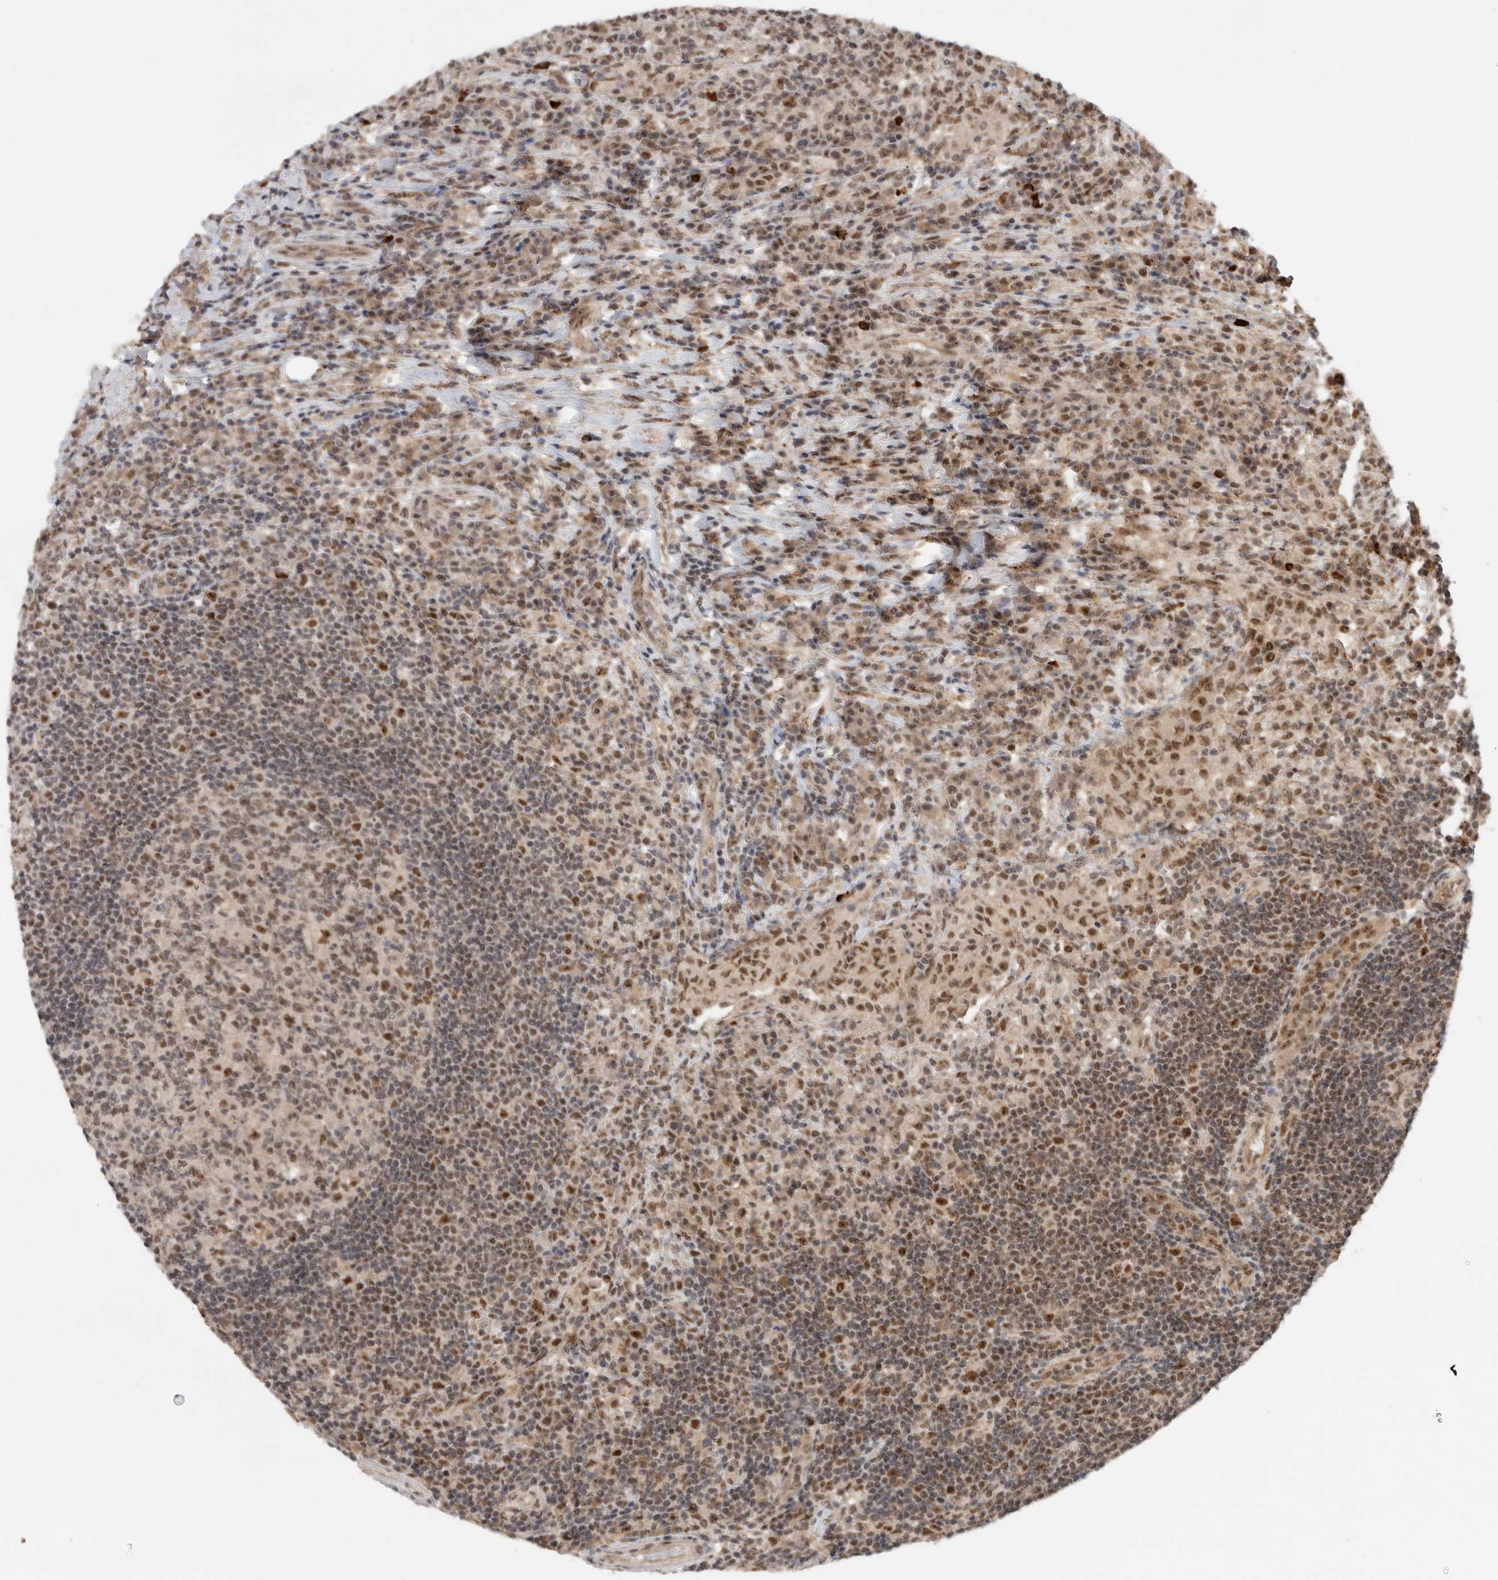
{"staining": {"intensity": "moderate", "quantity": ">75%", "location": "cytoplasmic/membranous,nuclear"}, "tissue": "lymph node", "cell_type": "Germinal center cells", "image_type": "normal", "snomed": [{"axis": "morphology", "description": "Normal tissue, NOS"}, {"axis": "topography", "description": "Lymph node"}], "caption": "An image of lymph node stained for a protein shows moderate cytoplasmic/membranous,nuclear brown staining in germinal center cells. (DAB IHC with brightfield microscopy, high magnification).", "gene": "MPHOSPH6", "patient": {"sex": "female", "age": 53}}